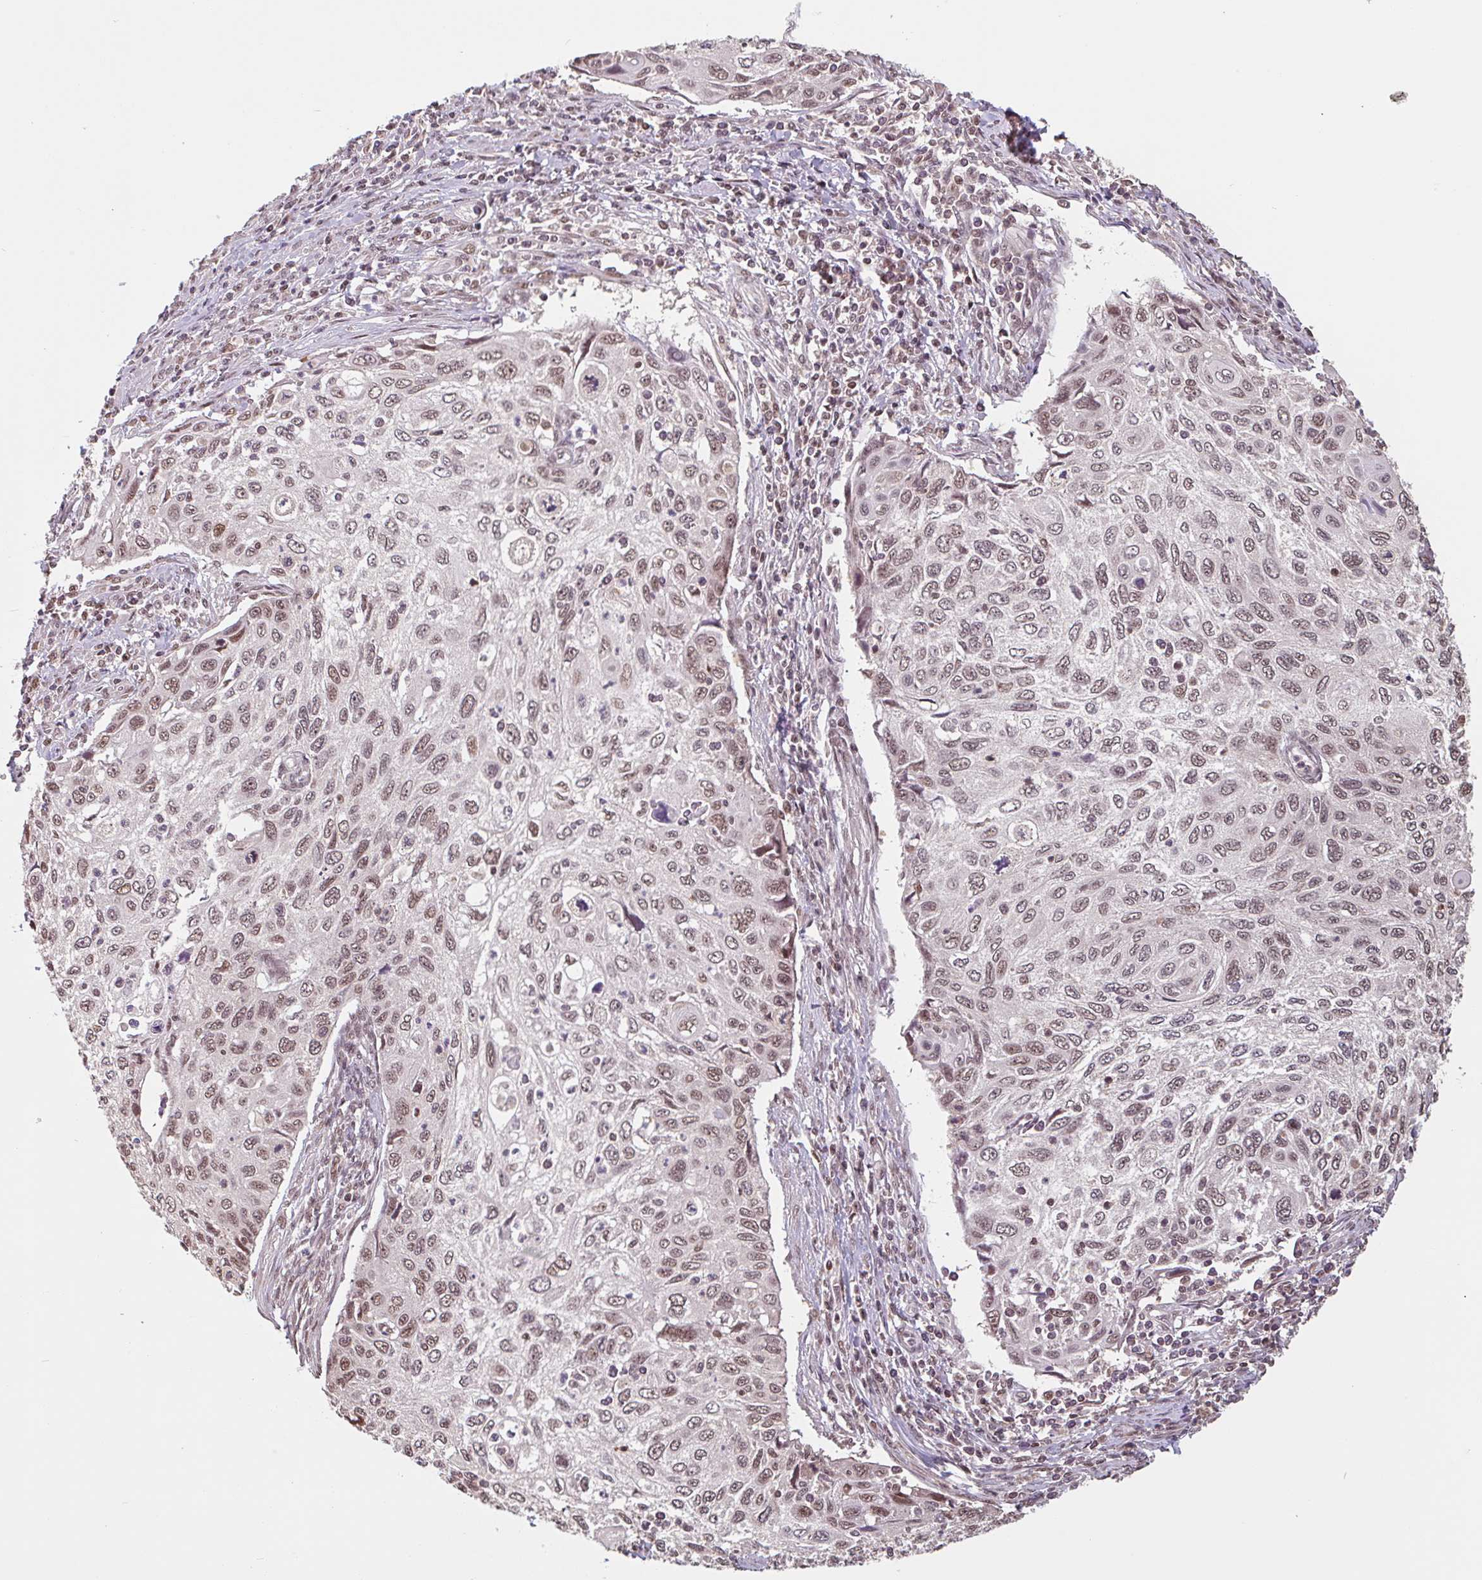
{"staining": {"intensity": "moderate", "quantity": ">75%", "location": "nuclear"}, "tissue": "cervical cancer", "cell_type": "Tumor cells", "image_type": "cancer", "snomed": [{"axis": "morphology", "description": "Squamous cell carcinoma, NOS"}, {"axis": "topography", "description": "Cervix"}], "caption": "A photomicrograph of human cervical squamous cell carcinoma stained for a protein shows moderate nuclear brown staining in tumor cells.", "gene": "DR1", "patient": {"sex": "female", "age": 70}}